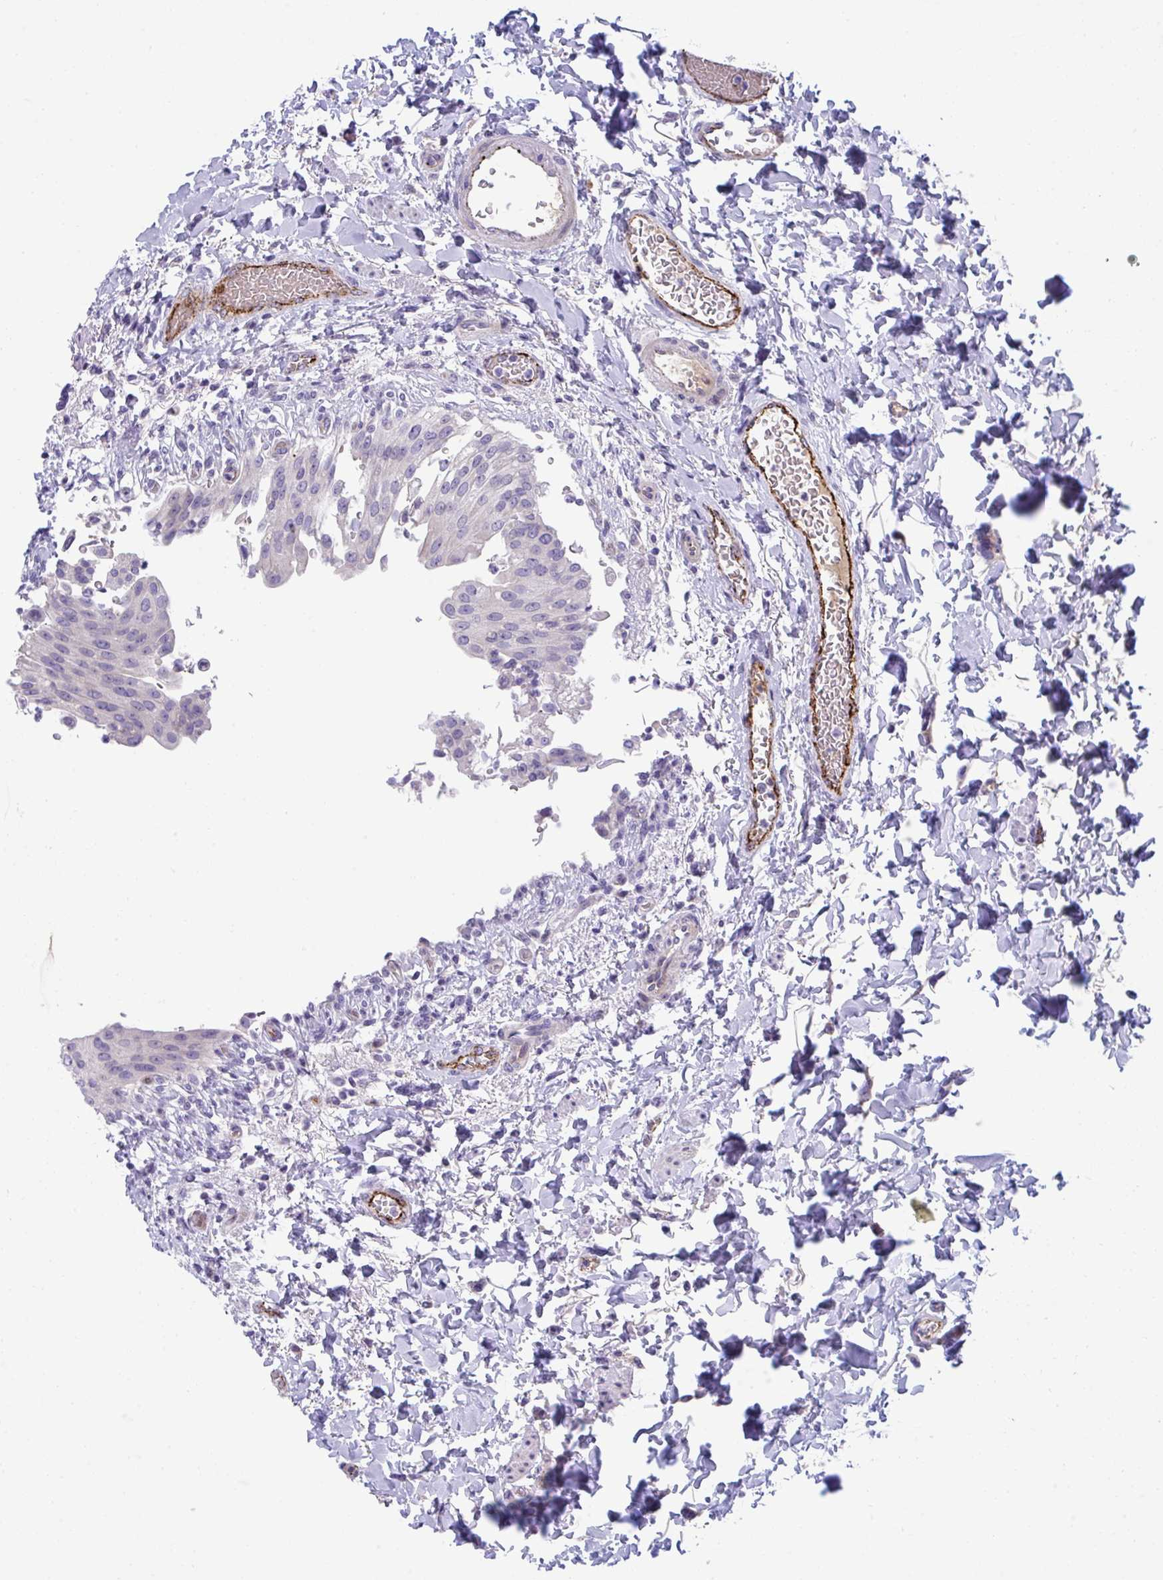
{"staining": {"intensity": "weak", "quantity": "<25%", "location": "cytoplasmic/membranous"}, "tissue": "urinary bladder", "cell_type": "Urothelial cells", "image_type": "normal", "snomed": [{"axis": "morphology", "description": "Normal tissue, NOS"}, {"axis": "topography", "description": "Urinary bladder"}, {"axis": "topography", "description": "Peripheral nerve tissue"}], "caption": "IHC photomicrograph of benign urinary bladder: human urinary bladder stained with DAB demonstrates no significant protein expression in urothelial cells.", "gene": "TOR1AIP2", "patient": {"sex": "female", "age": 60}}